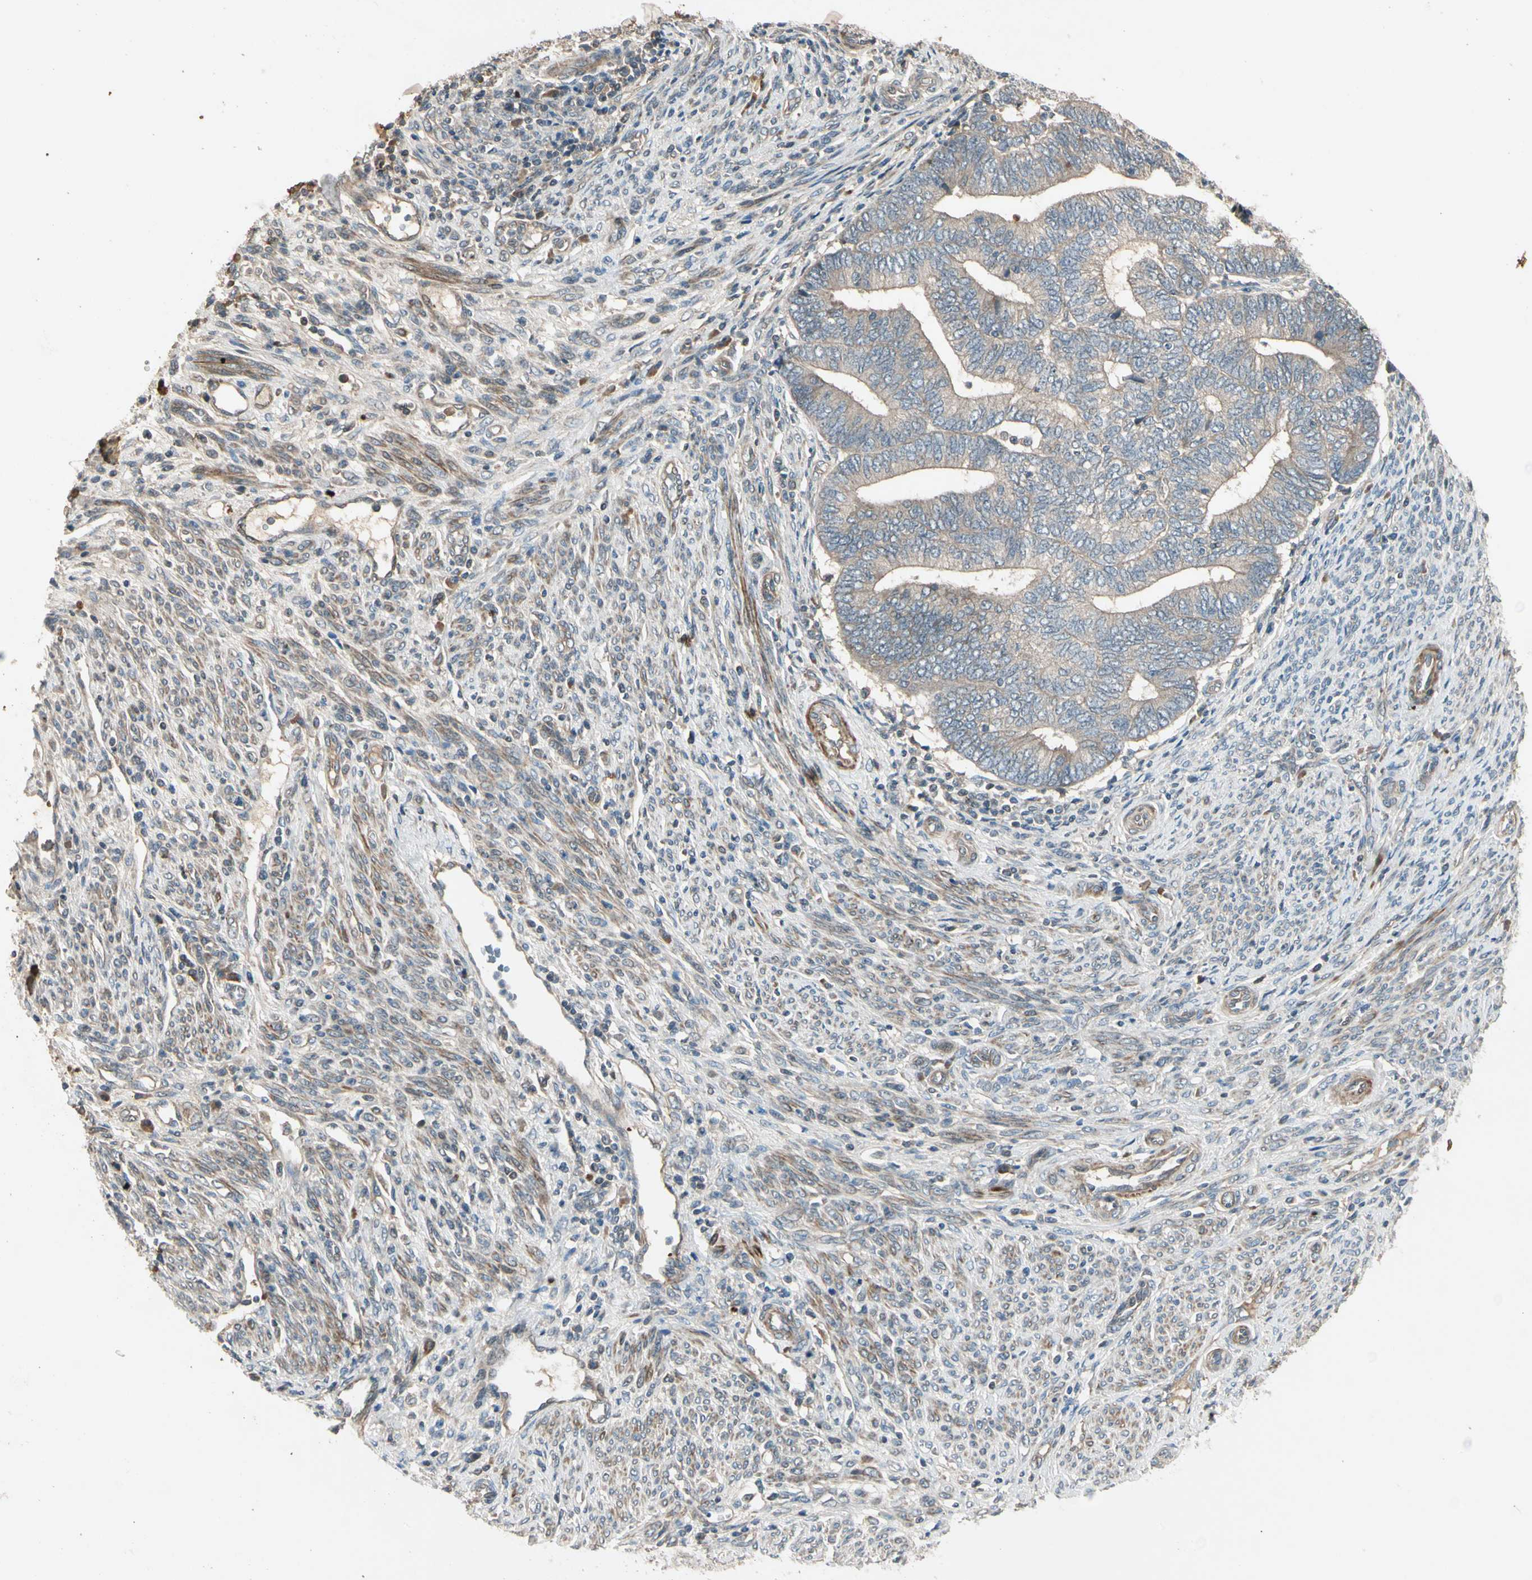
{"staining": {"intensity": "weak", "quantity": ">75%", "location": "cytoplasmic/membranous"}, "tissue": "endometrial cancer", "cell_type": "Tumor cells", "image_type": "cancer", "snomed": [{"axis": "morphology", "description": "Adenocarcinoma, NOS"}, {"axis": "topography", "description": "Uterus"}, {"axis": "topography", "description": "Endometrium"}], "caption": "Human endometrial cancer (adenocarcinoma) stained for a protein (brown) shows weak cytoplasmic/membranous positive positivity in approximately >75% of tumor cells.", "gene": "ACVR1", "patient": {"sex": "female", "age": 70}}